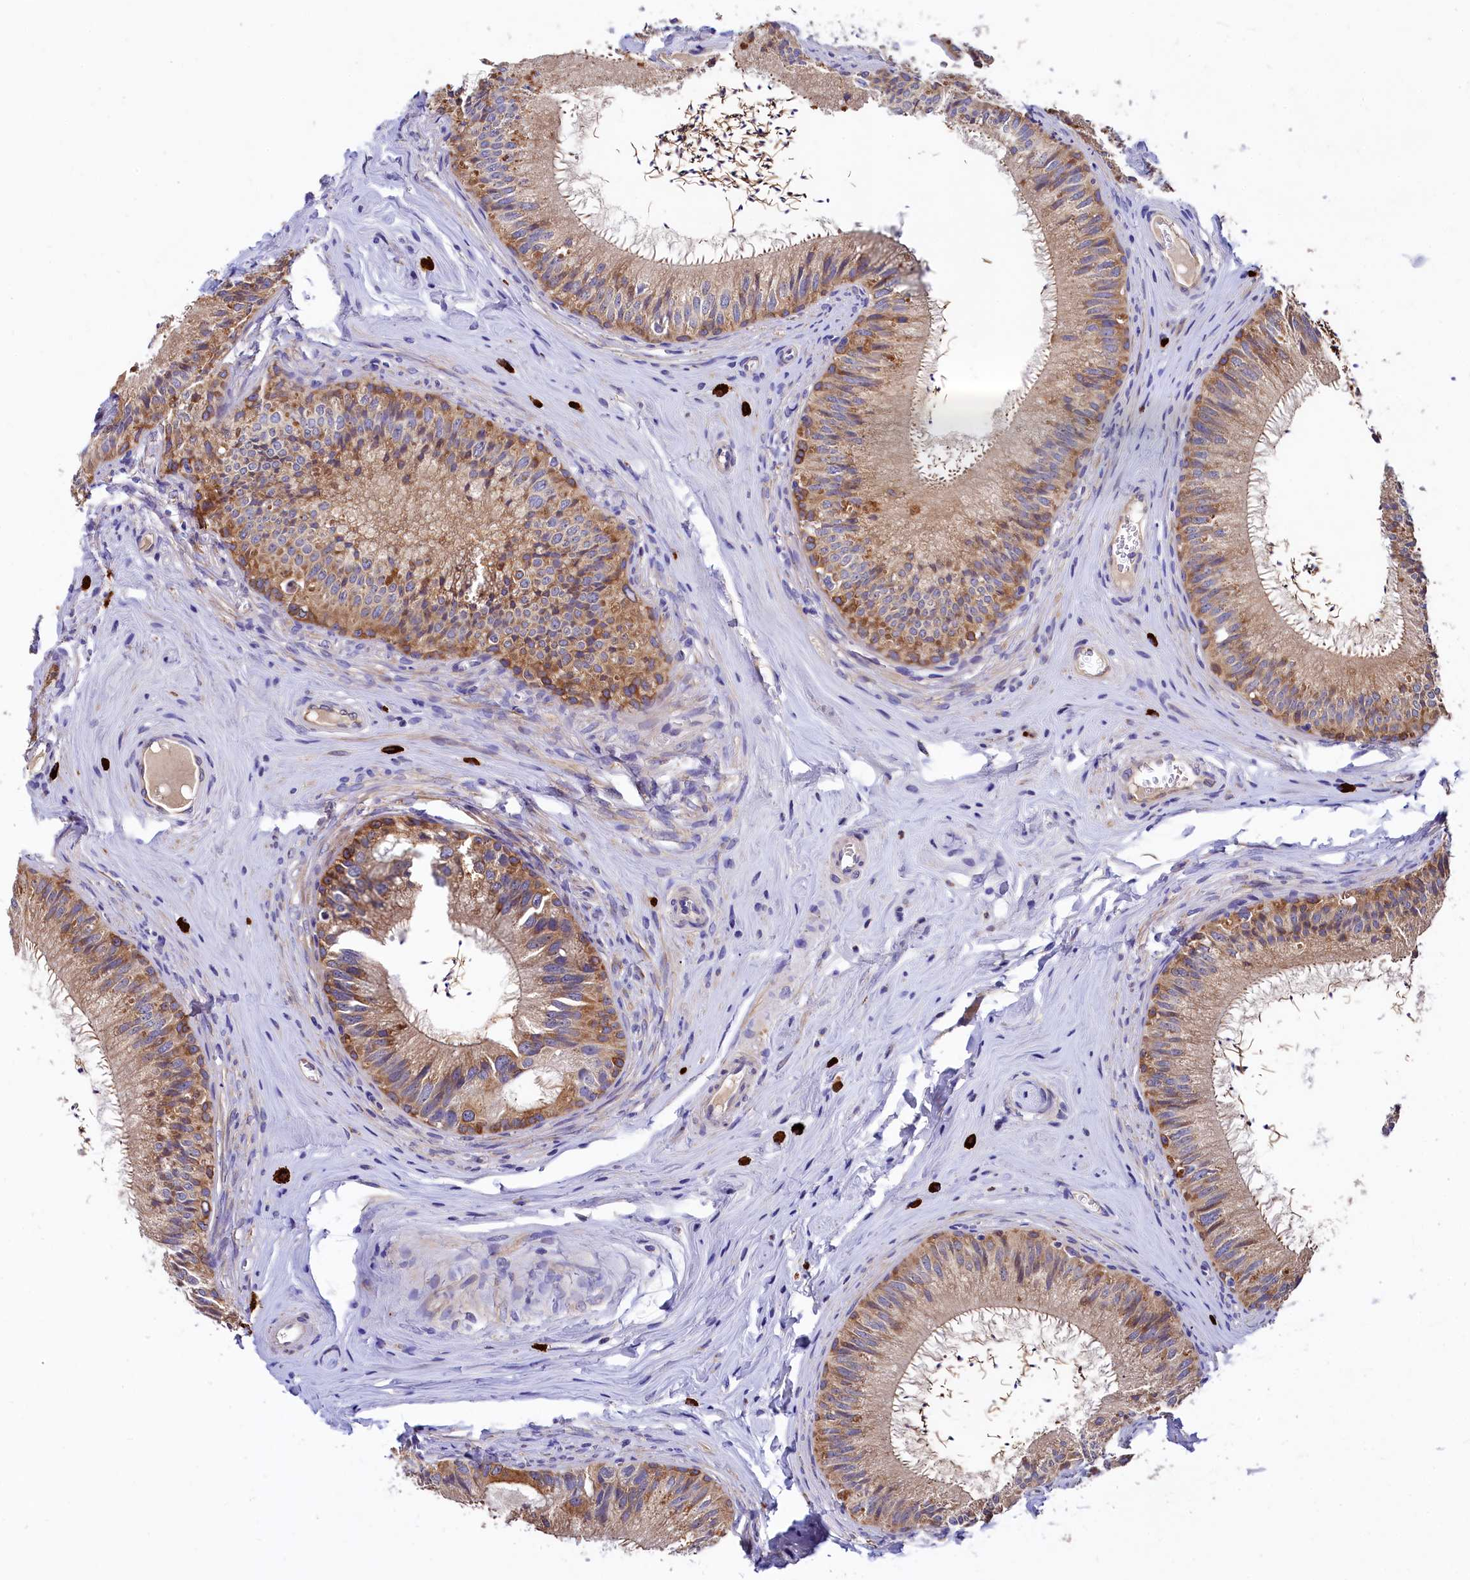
{"staining": {"intensity": "moderate", "quantity": ">75%", "location": "cytoplasmic/membranous"}, "tissue": "epididymis", "cell_type": "Glandular cells", "image_type": "normal", "snomed": [{"axis": "morphology", "description": "Normal tissue, NOS"}, {"axis": "topography", "description": "Epididymis"}], "caption": "Immunohistochemistry (IHC) of normal epididymis shows medium levels of moderate cytoplasmic/membranous positivity in about >75% of glandular cells.", "gene": "EPS8L2", "patient": {"sex": "male", "age": 46}}